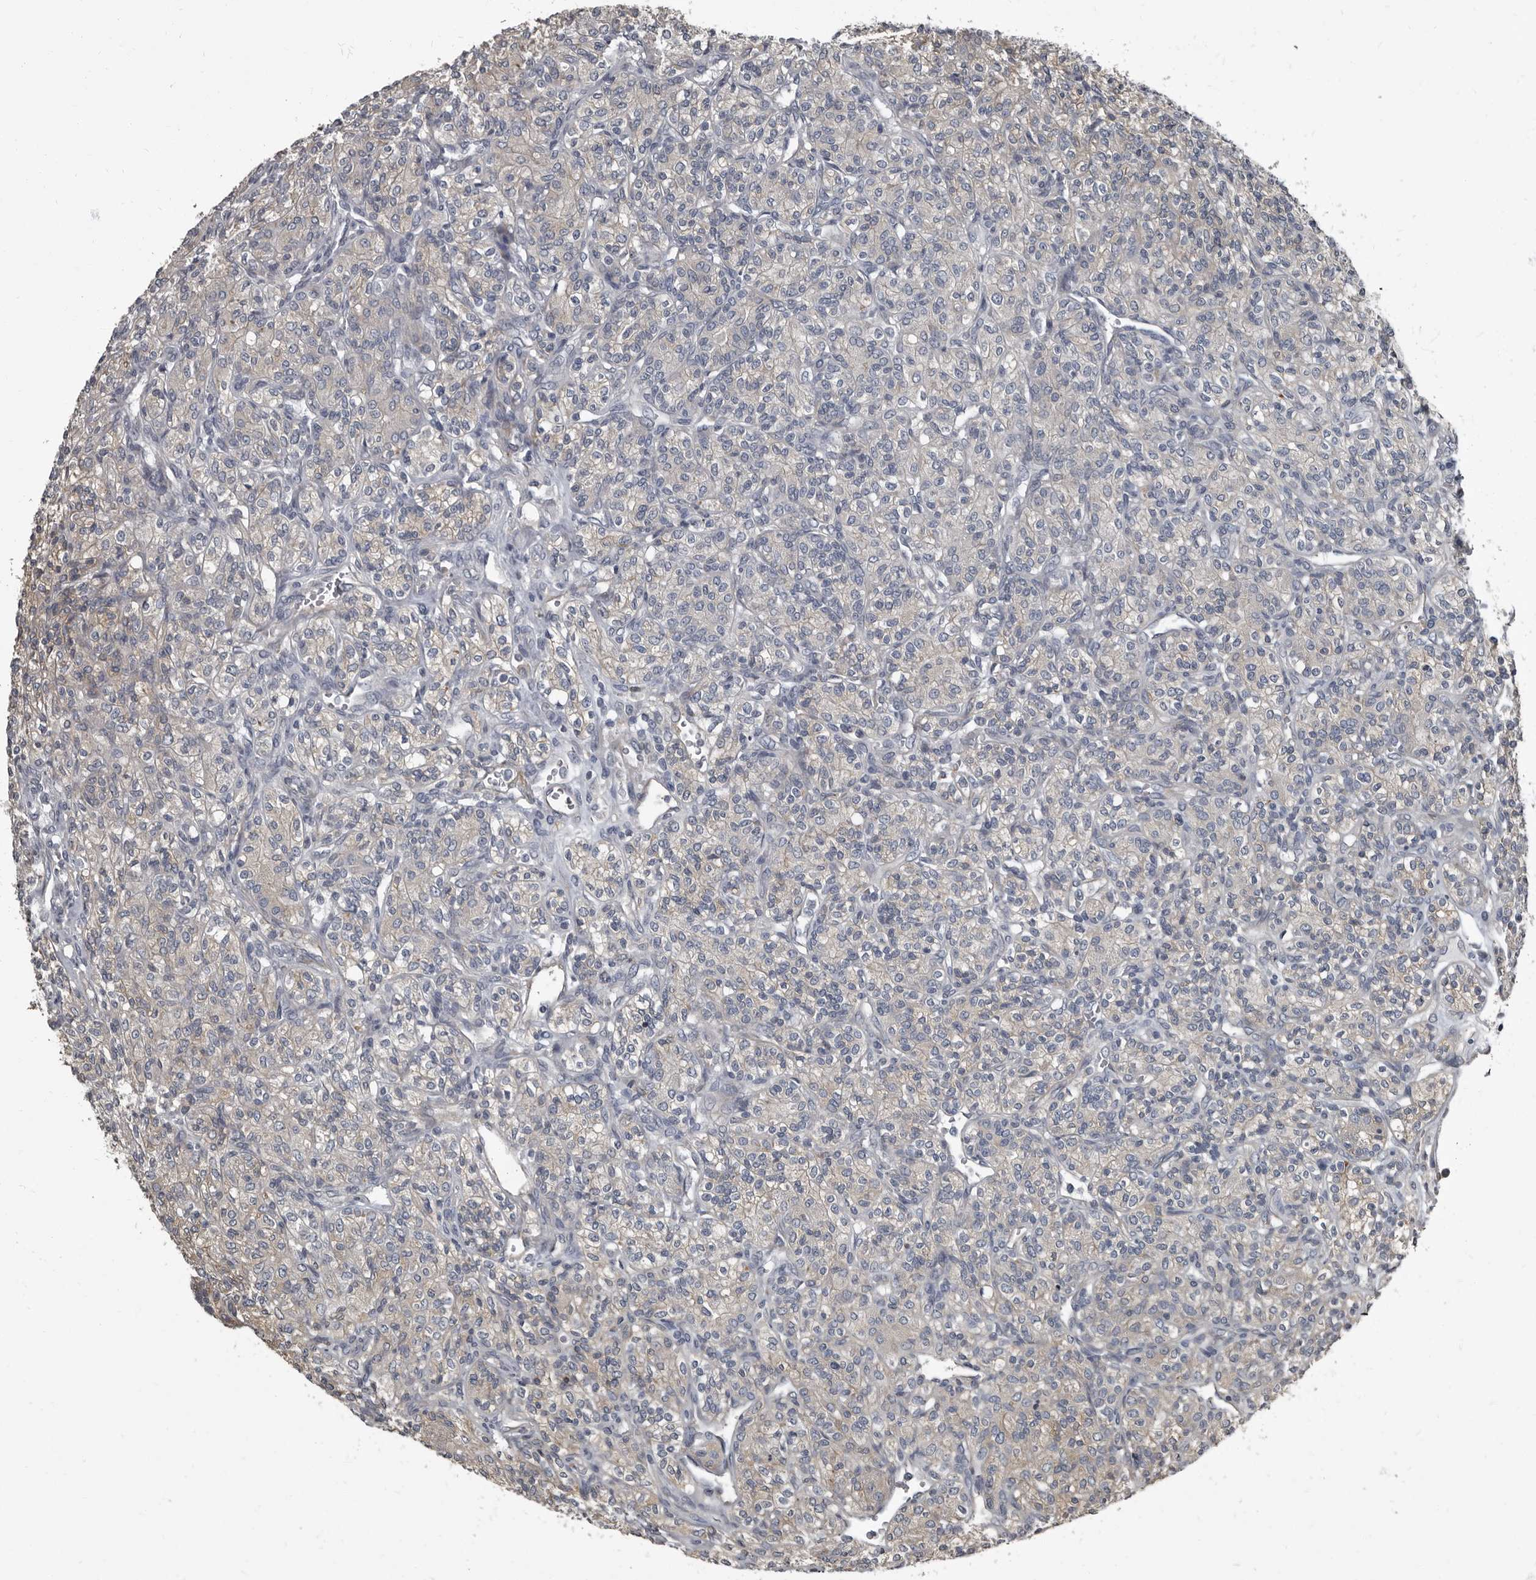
{"staining": {"intensity": "weak", "quantity": "<25%", "location": "cytoplasmic/membranous"}, "tissue": "renal cancer", "cell_type": "Tumor cells", "image_type": "cancer", "snomed": [{"axis": "morphology", "description": "Adenocarcinoma, NOS"}, {"axis": "topography", "description": "Kidney"}], "caption": "Immunohistochemistry of renal adenocarcinoma exhibits no staining in tumor cells. Nuclei are stained in blue.", "gene": "TPD52L1", "patient": {"sex": "male", "age": 77}}